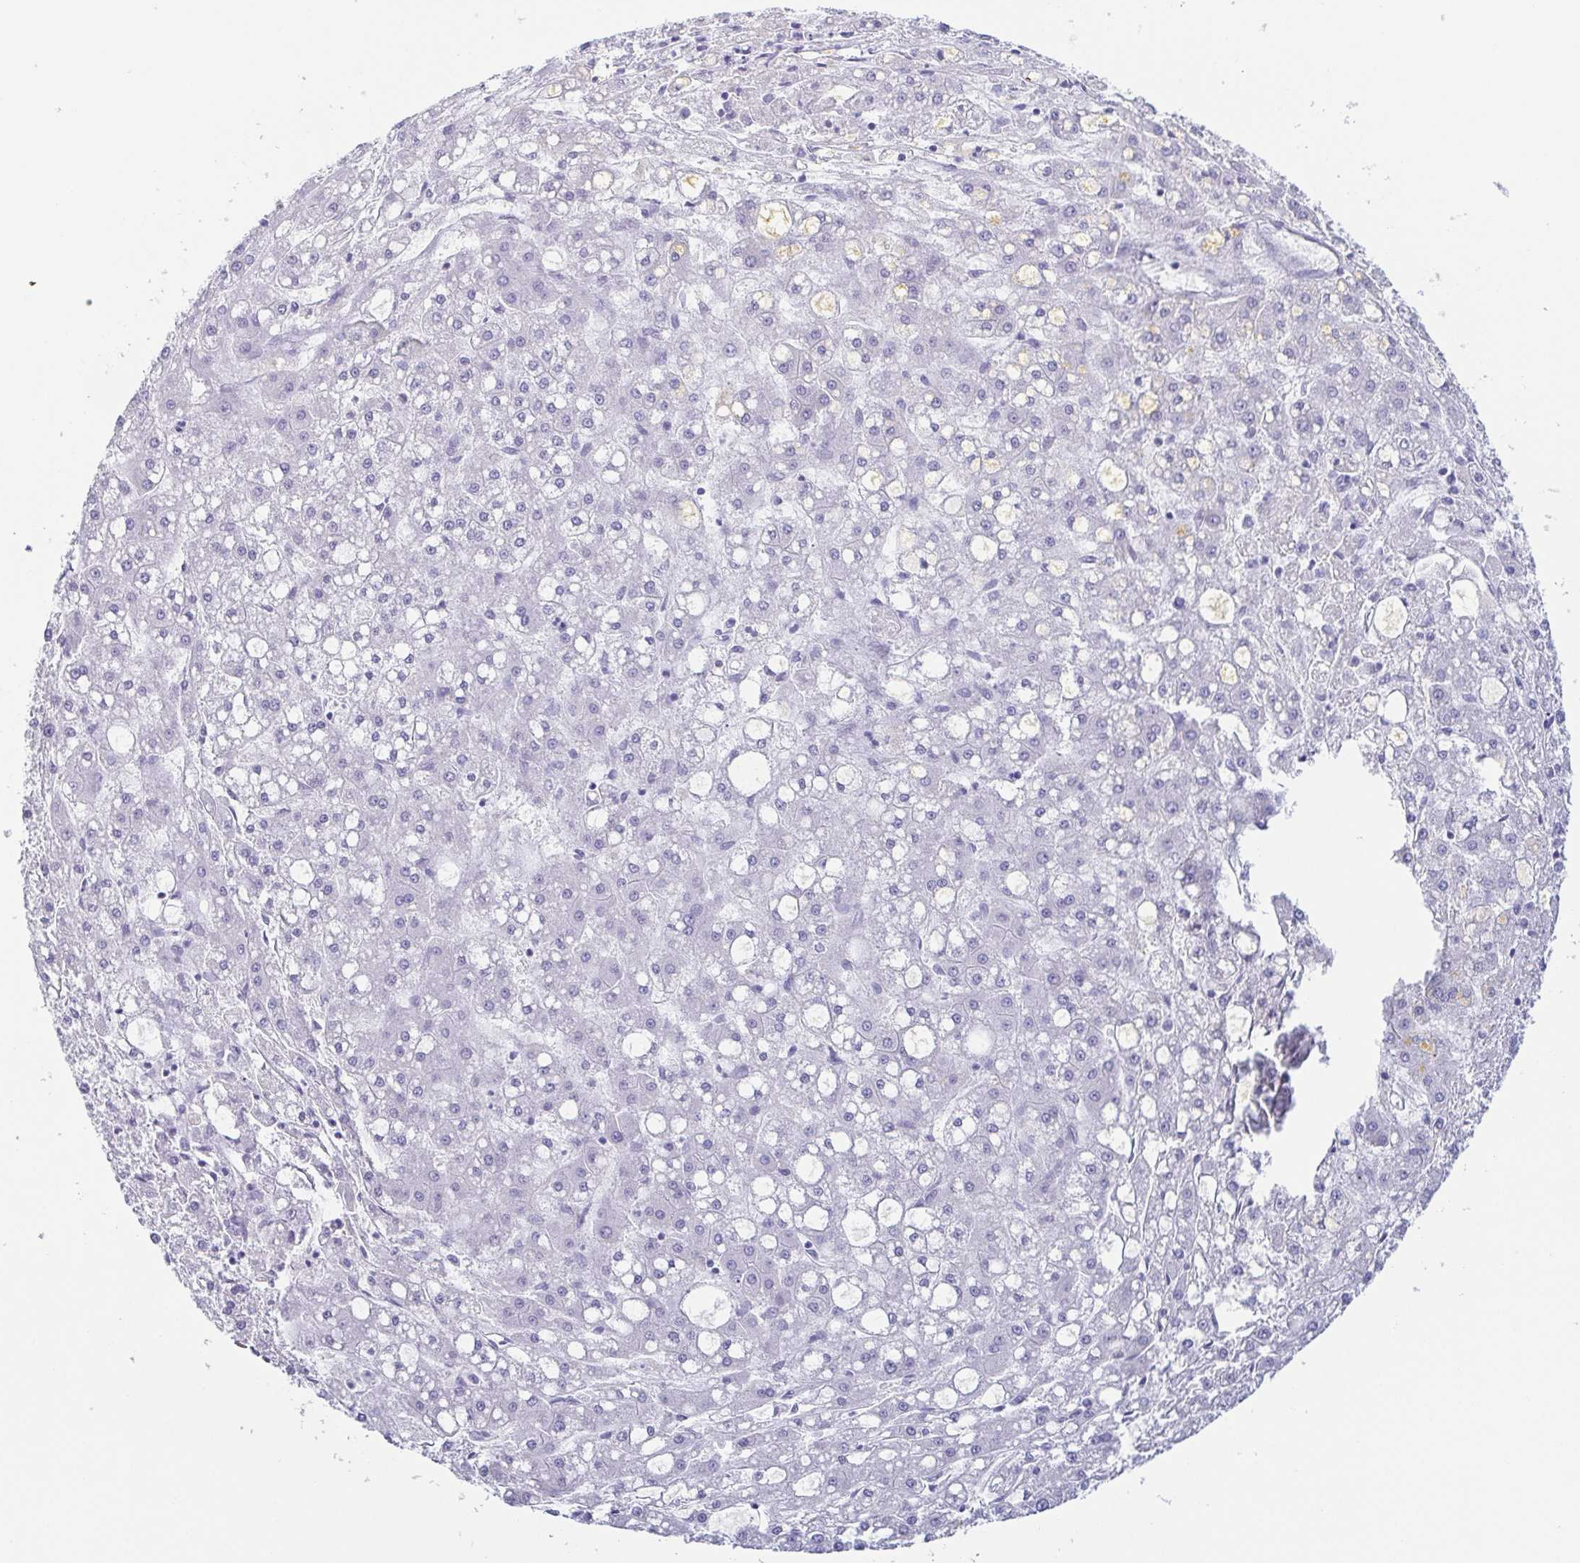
{"staining": {"intensity": "negative", "quantity": "none", "location": "none"}, "tissue": "liver cancer", "cell_type": "Tumor cells", "image_type": "cancer", "snomed": [{"axis": "morphology", "description": "Carcinoma, Hepatocellular, NOS"}, {"axis": "topography", "description": "Liver"}], "caption": "Tumor cells are negative for brown protein staining in liver cancer. (IHC, brightfield microscopy, high magnification).", "gene": "PRR4", "patient": {"sex": "male", "age": 67}}